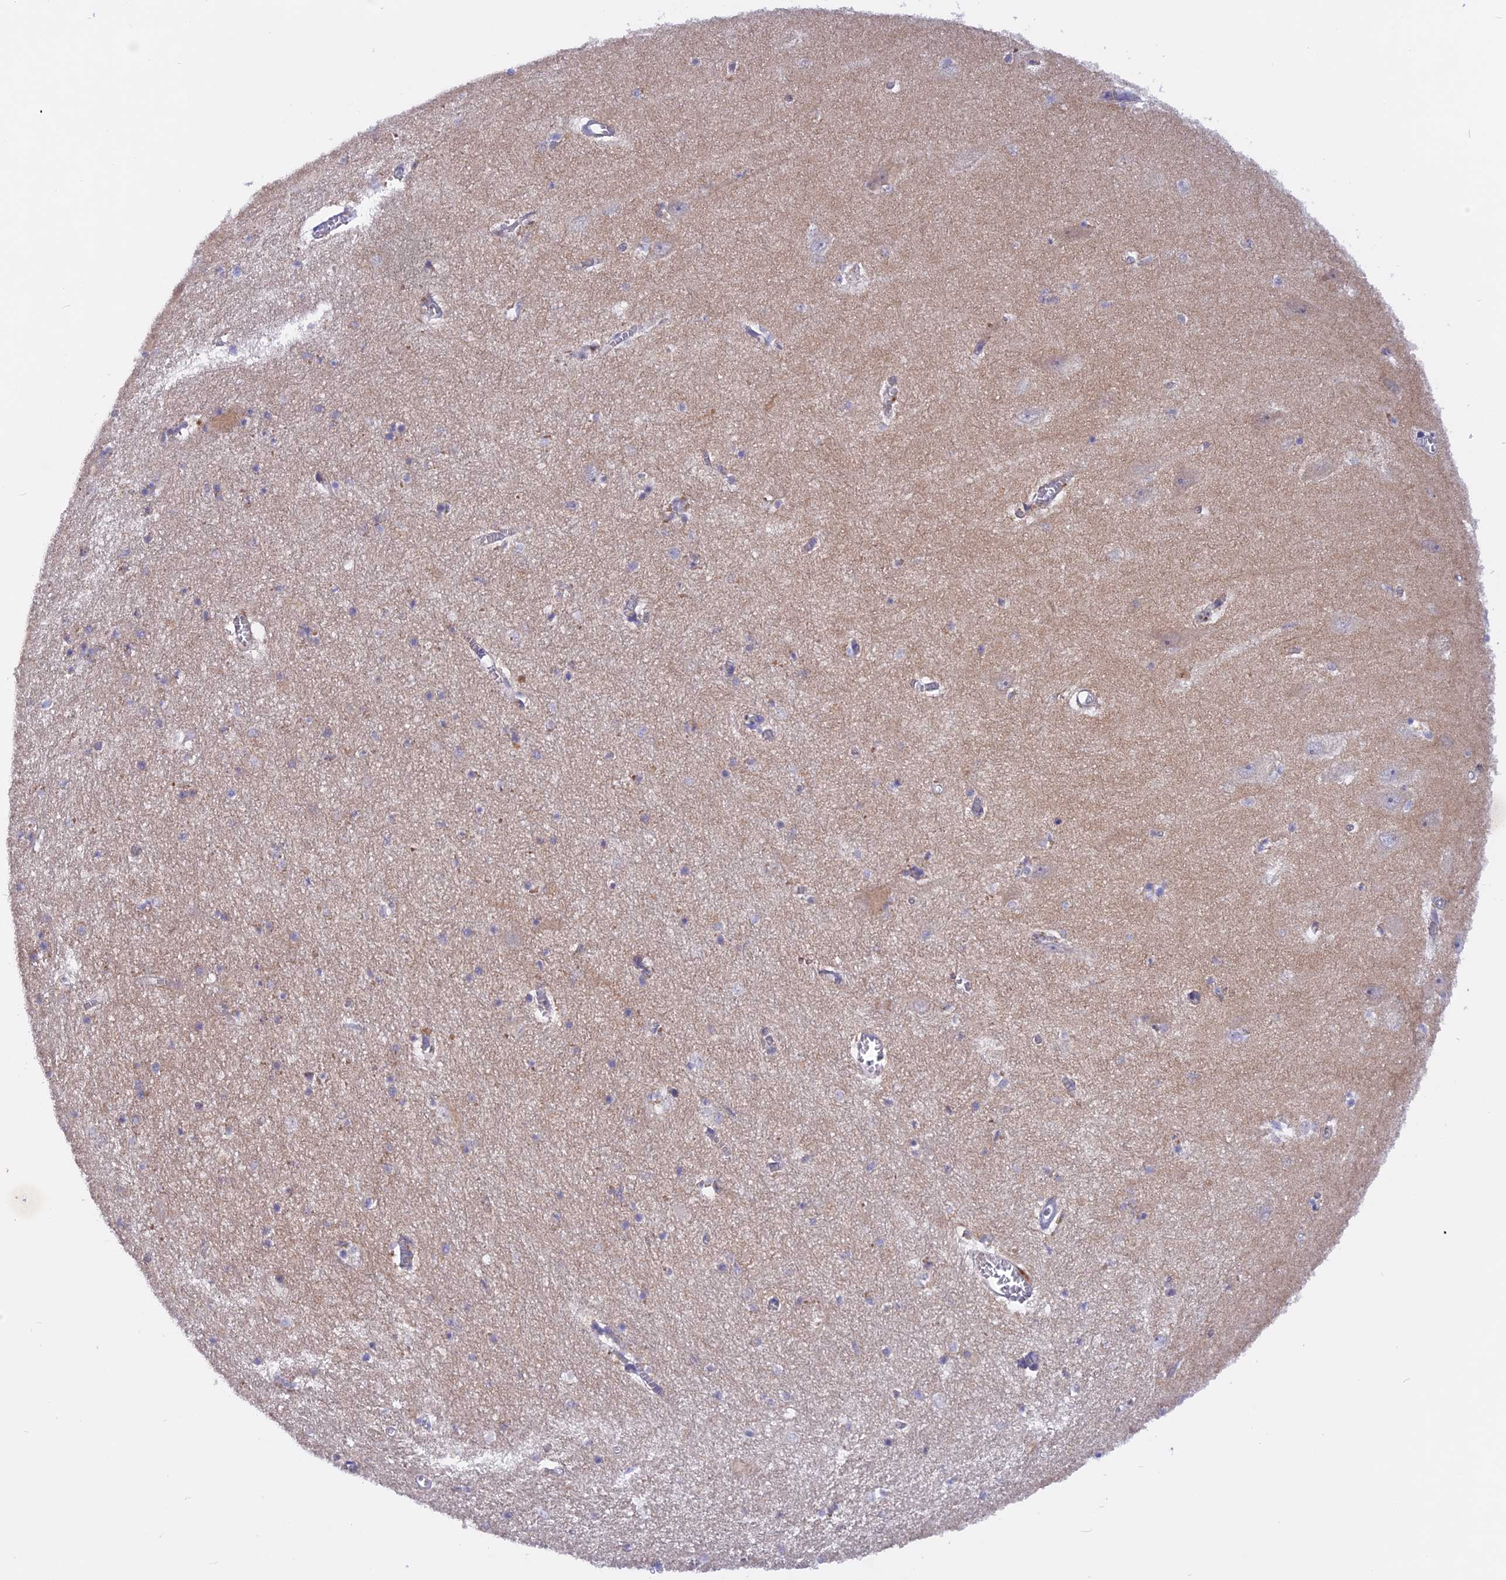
{"staining": {"intensity": "weak", "quantity": "<25%", "location": "cytoplasmic/membranous"}, "tissue": "hippocampus", "cell_type": "Glial cells", "image_type": "normal", "snomed": [{"axis": "morphology", "description": "Normal tissue, NOS"}, {"axis": "topography", "description": "Hippocampus"}], "caption": "IHC histopathology image of unremarkable hippocampus: human hippocampus stained with DAB reveals no significant protein positivity in glial cells.", "gene": "HYCC1", "patient": {"sex": "female", "age": 64}}